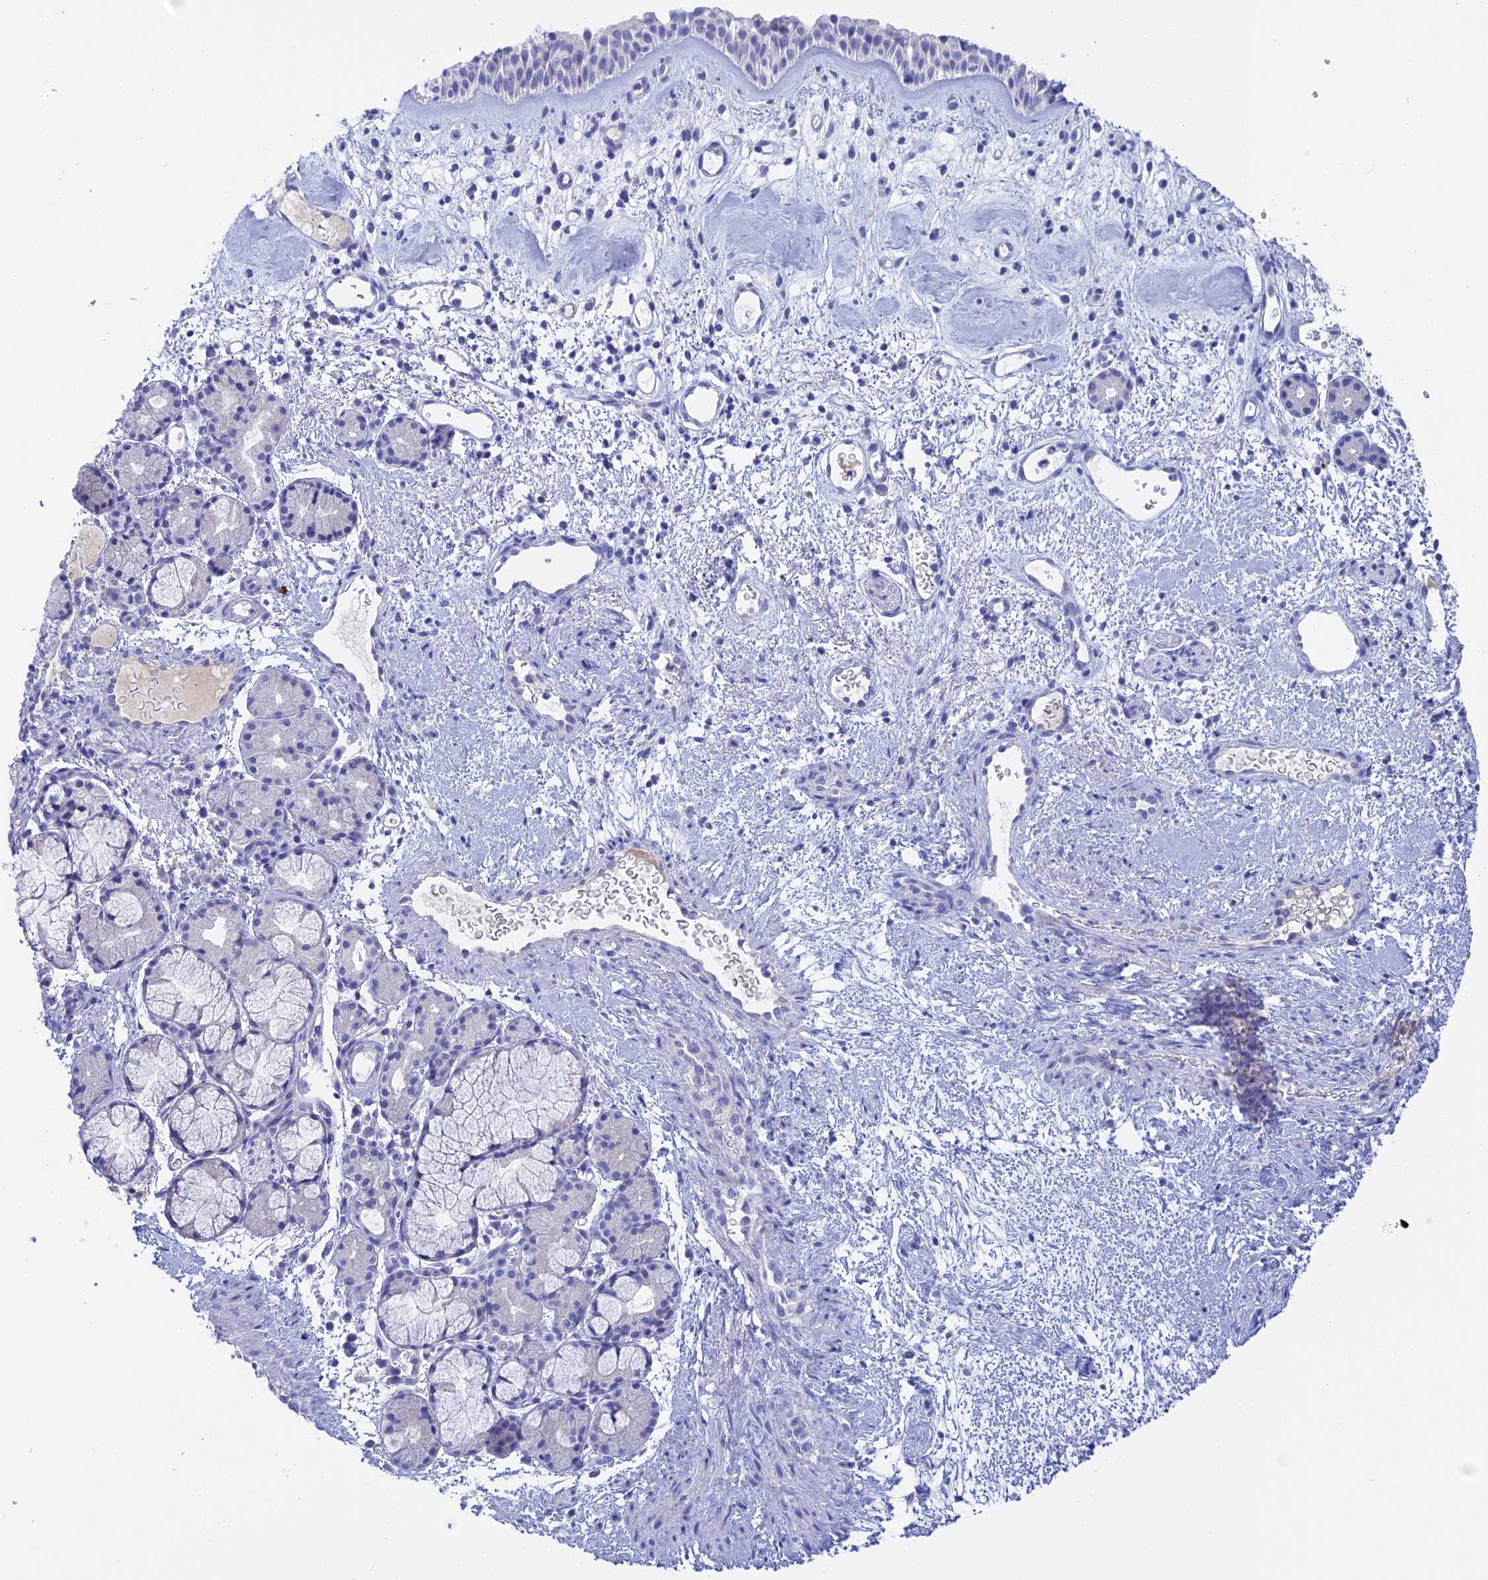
{"staining": {"intensity": "negative", "quantity": "none", "location": "none"}, "tissue": "nasopharynx", "cell_type": "Respiratory epithelial cells", "image_type": "normal", "snomed": [{"axis": "morphology", "description": "Normal tissue, NOS"}, {"axis": "topography", "description": "Nasopharynx"}], "caption": "Protein analysis of benign nasopharynx displays no significant expression in respiratory epithelial cells. (DAB IHC with hematoxylin counter stain).", "gene": "ADGRA1", "patient": {"sex": "male", "age": 82}}